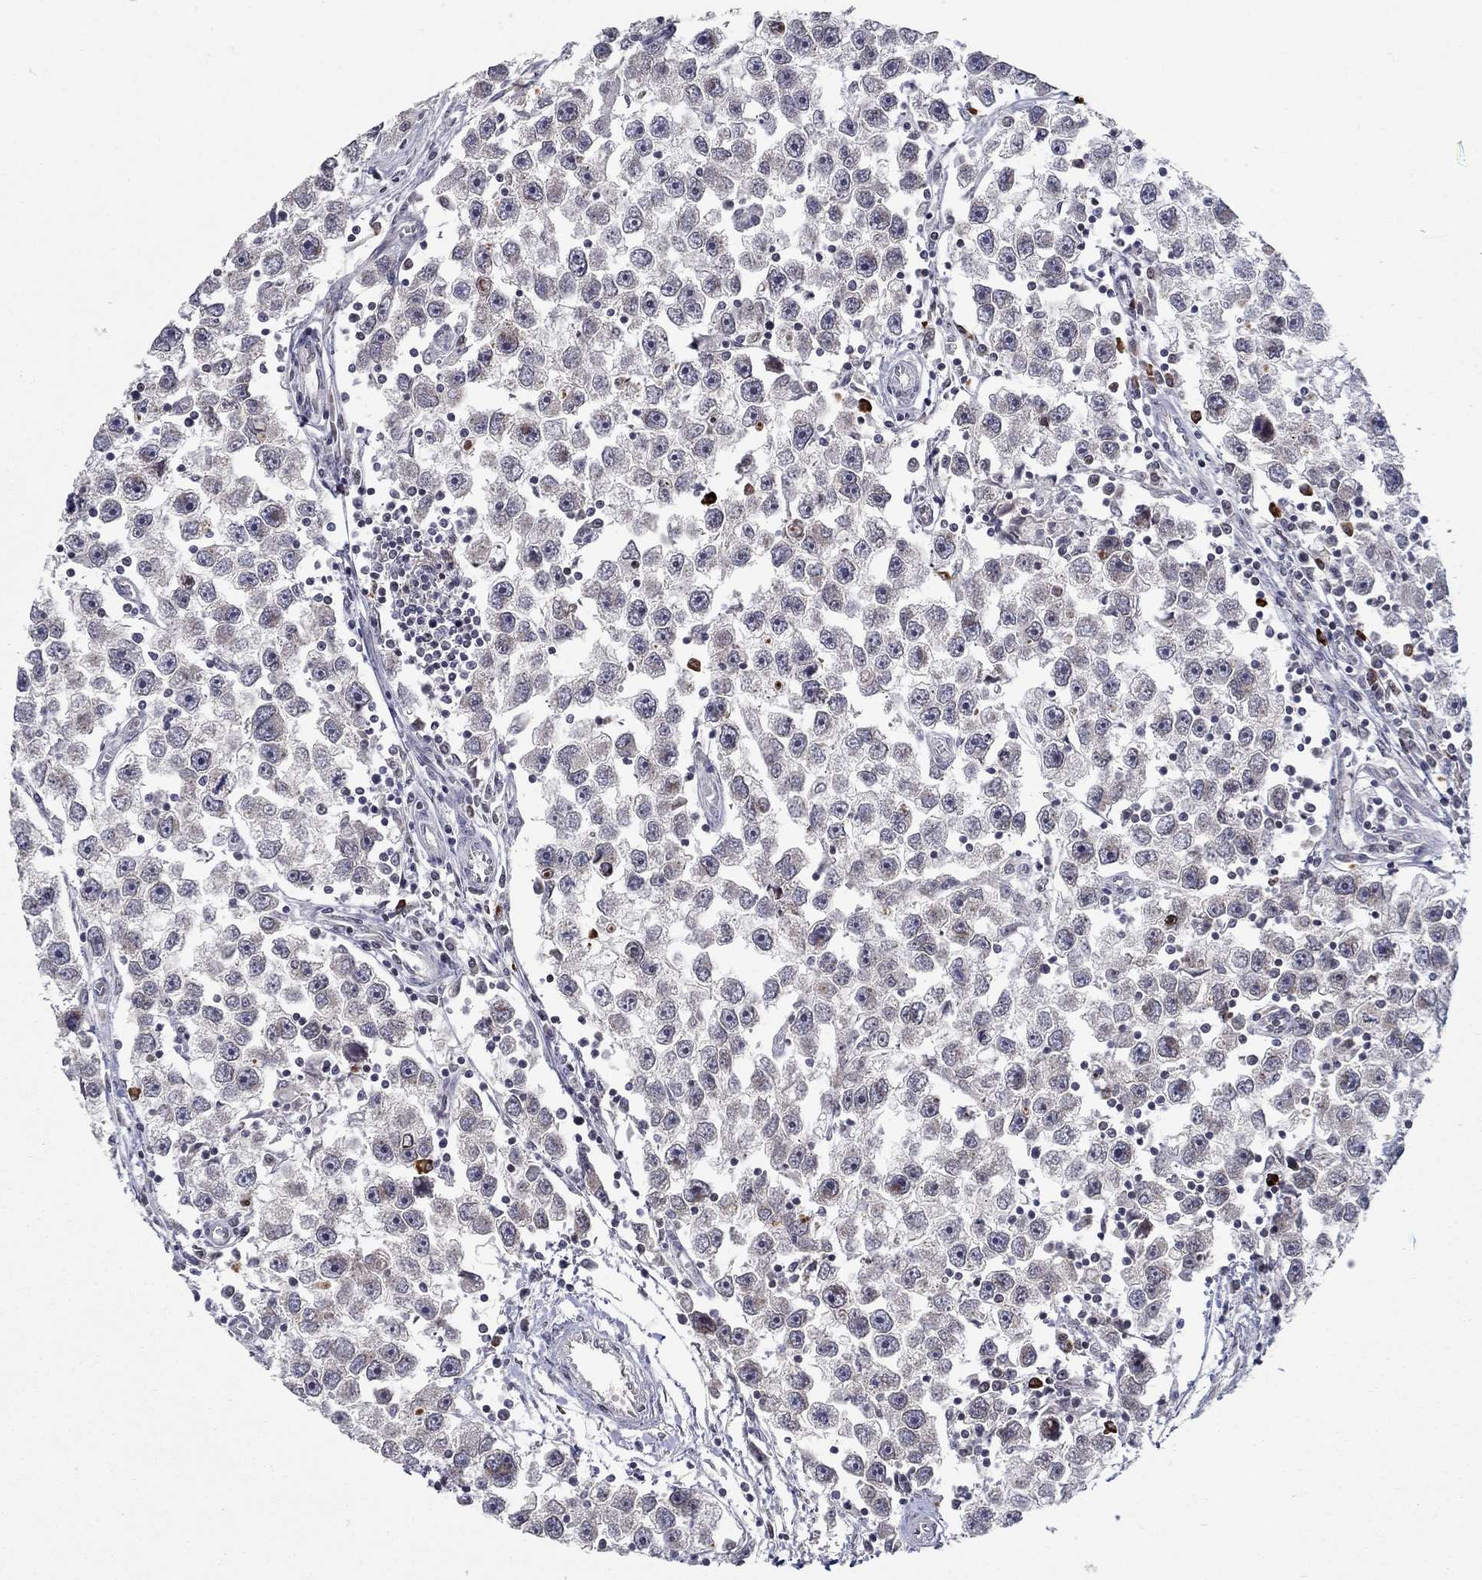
{"staining": {"intensity": "negative", "quantity": "none", "location": "none"}, "tissue": "testis cancer", "cell_type": "Tumor cells", "image_type": "cancer", "snomed": [{"axis": "morphology", "description": "Seminoma, NOS"}, {"axis": "topography", "description": "Testis"}], "caption": "This micrograph is of testis seminoma stained with immunohistochemistry (IHC) to label a protein in brown with the nuclei are counter-stained blue. There is no positivity in tumor cells.", "gene": "CETN3", "patient": {"sex": "male", "age": 30}}